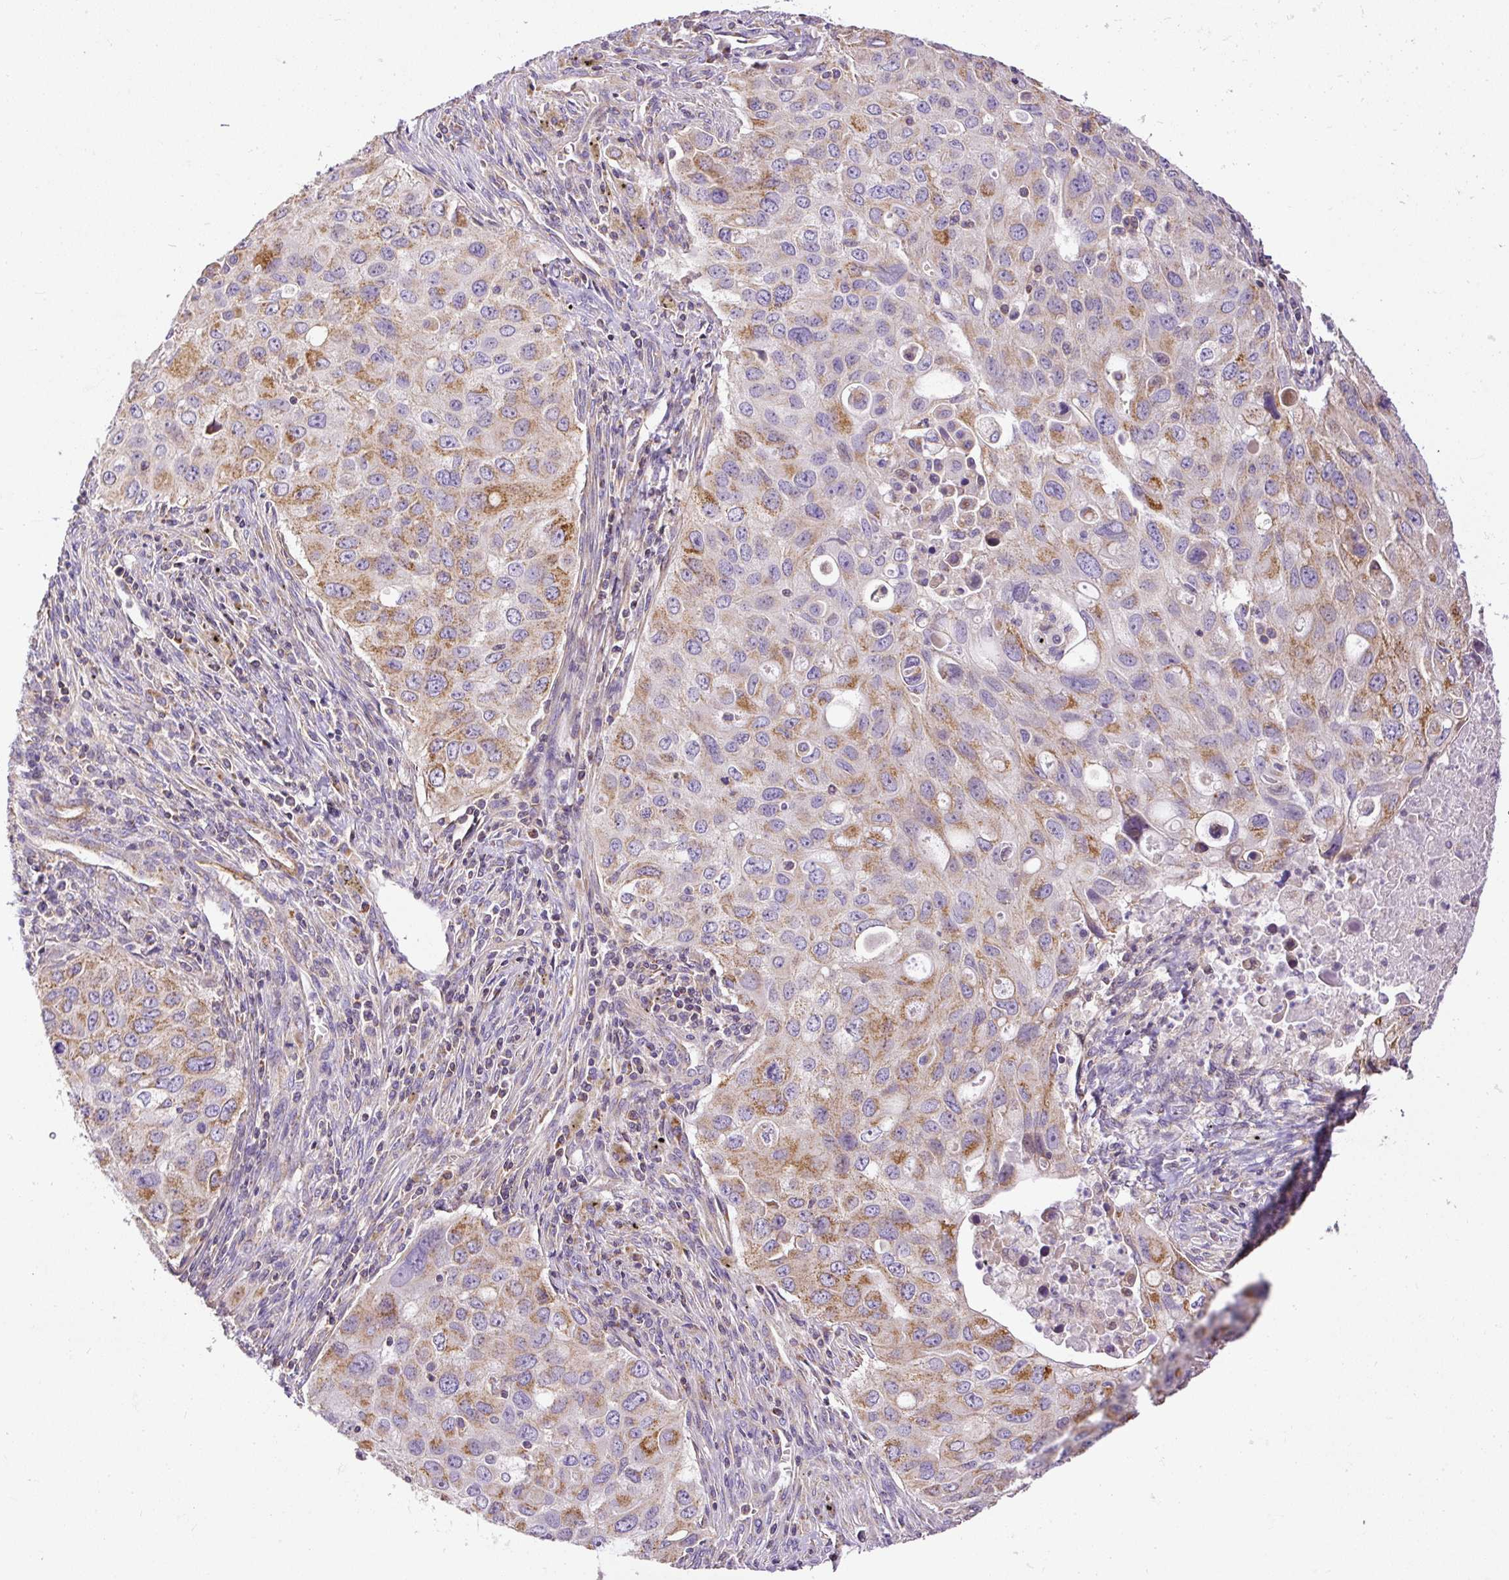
{"staining": {"intensity": "moderate", "quantity": "25%-75%", "location": "cytoplasmic/membranous"}, "tissue": "lung cancer", "cell_type": "Tumor cells", "image_type": "cancer", "snomed": [{"axis": "morphology", "description": "Adenocarcinoma, NOS"}, {"axis": "morphology", "description": "Adenocarcinoma, metastatic, NOS"}, {"axis": "topography", "description": "Lymph node"}, {"axis": "topography", "description": "Lung"}], "caption": "IHC (DAB (3,3'-diaminobenzidine)) staining of human metastatic adenocarcinoma (lung) demonstrates moderate cytoplasmic/membranous protein positivity in about 25%-75% of tumor cells.", "gene": "NDUFAF2", "patient": {"sex": "female", "age": 42}}